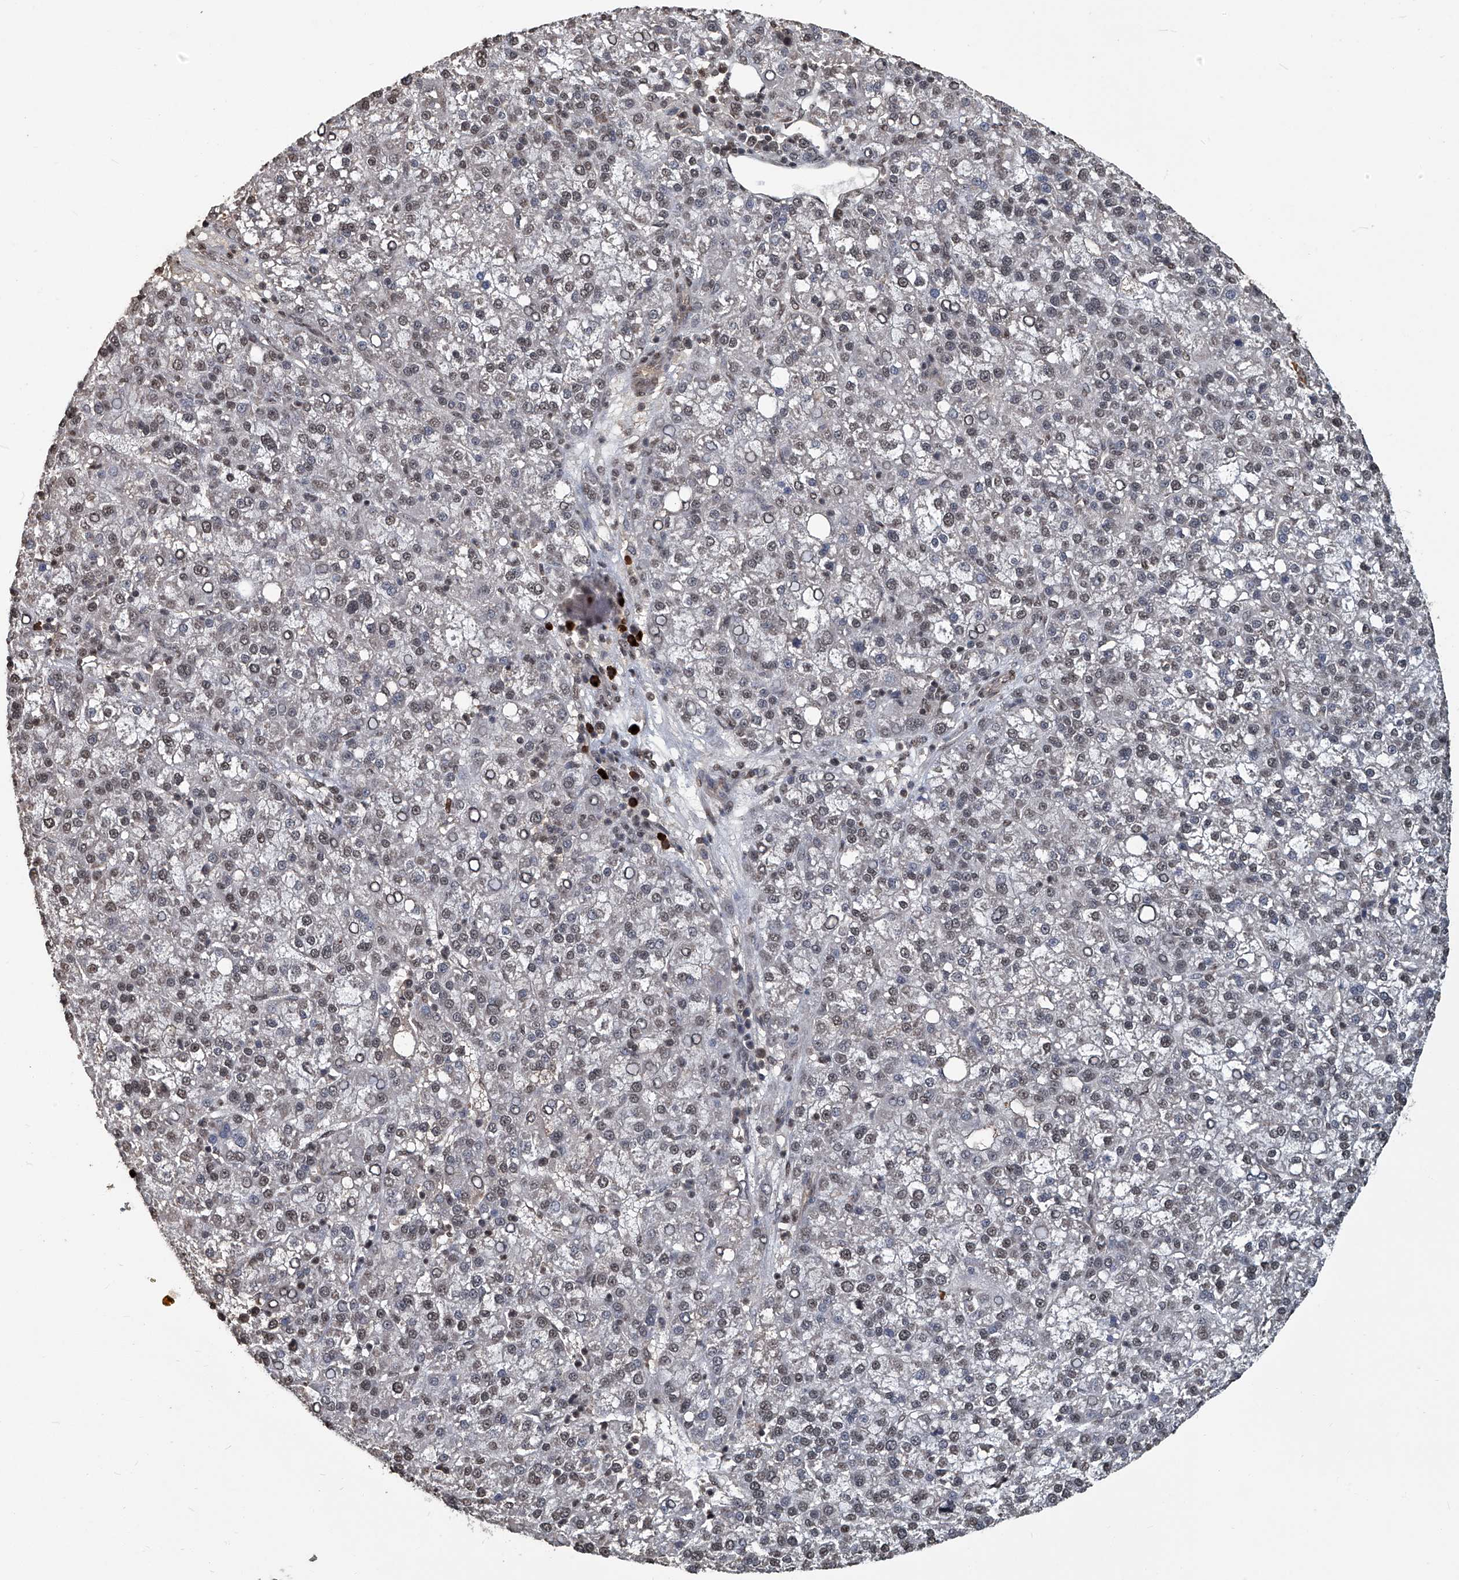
{"staining": {"intensity": "weak", "quantity": "<25%", "location": "nuclear"}, "tissue": "liver cancer", "cell_type": "Tumor cells", "image_type": "cancer", "snomed": [{"axis": "morphology", "description": "Carcinoma, Hepatocellular, NOS"}, {"axis": "topography", "description": "Liver"}], "caption": "Tumor cells are negative for brown protein staining in hepatocellular carcinoma (liver).", "gene": "GPR132", "patient": {"sex": "female", "age": 58}}